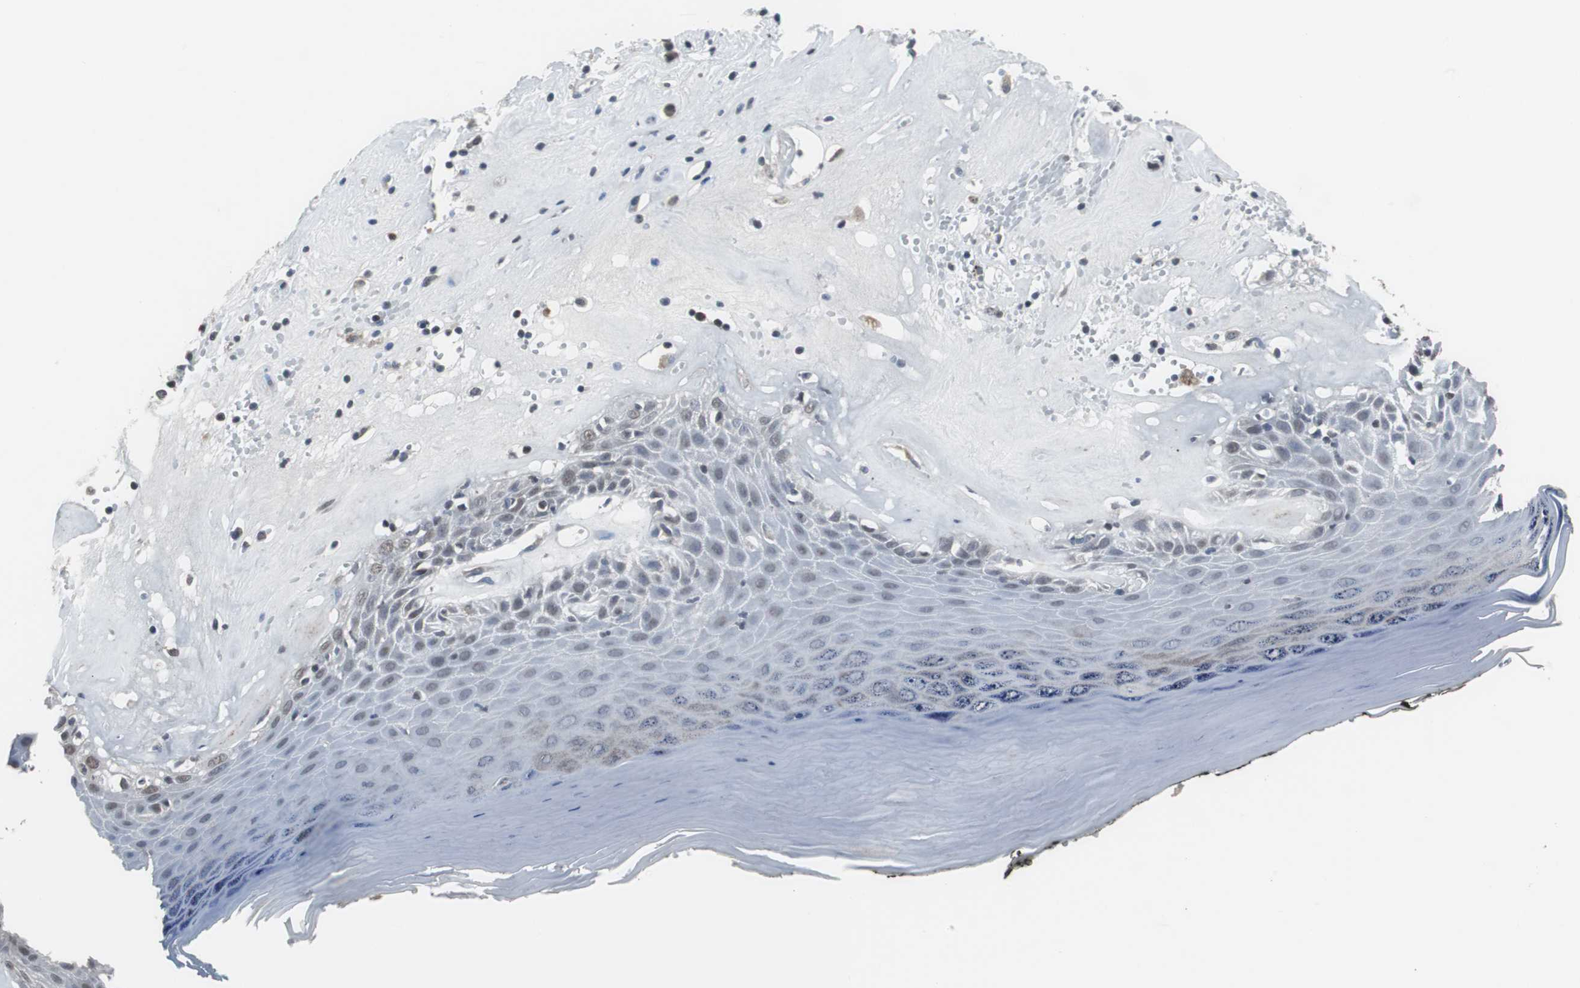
{"staining": {"intensity": "weak", "quantity": "25%-75%", "location": "nuclear"}, "tissue": "skin", "cell_type": "Epidermal cells", "image_type": "normal", "snomed": [{"axis": "morphology", "description": "Normal tissue, NOS"}, {"axis": "morphology", "description": "Inflammation, NOS"}, {"axis": "topography", "description": "Vulva"}], "caption": "A brown stain labels weak nuclear positivity of a protein in epidermal cells of benign skin. (Brightfield microscopy of DAB IHC at high magnification).", "gene": "FOXP4", "patient": {"sex": "female", "age": 84}}